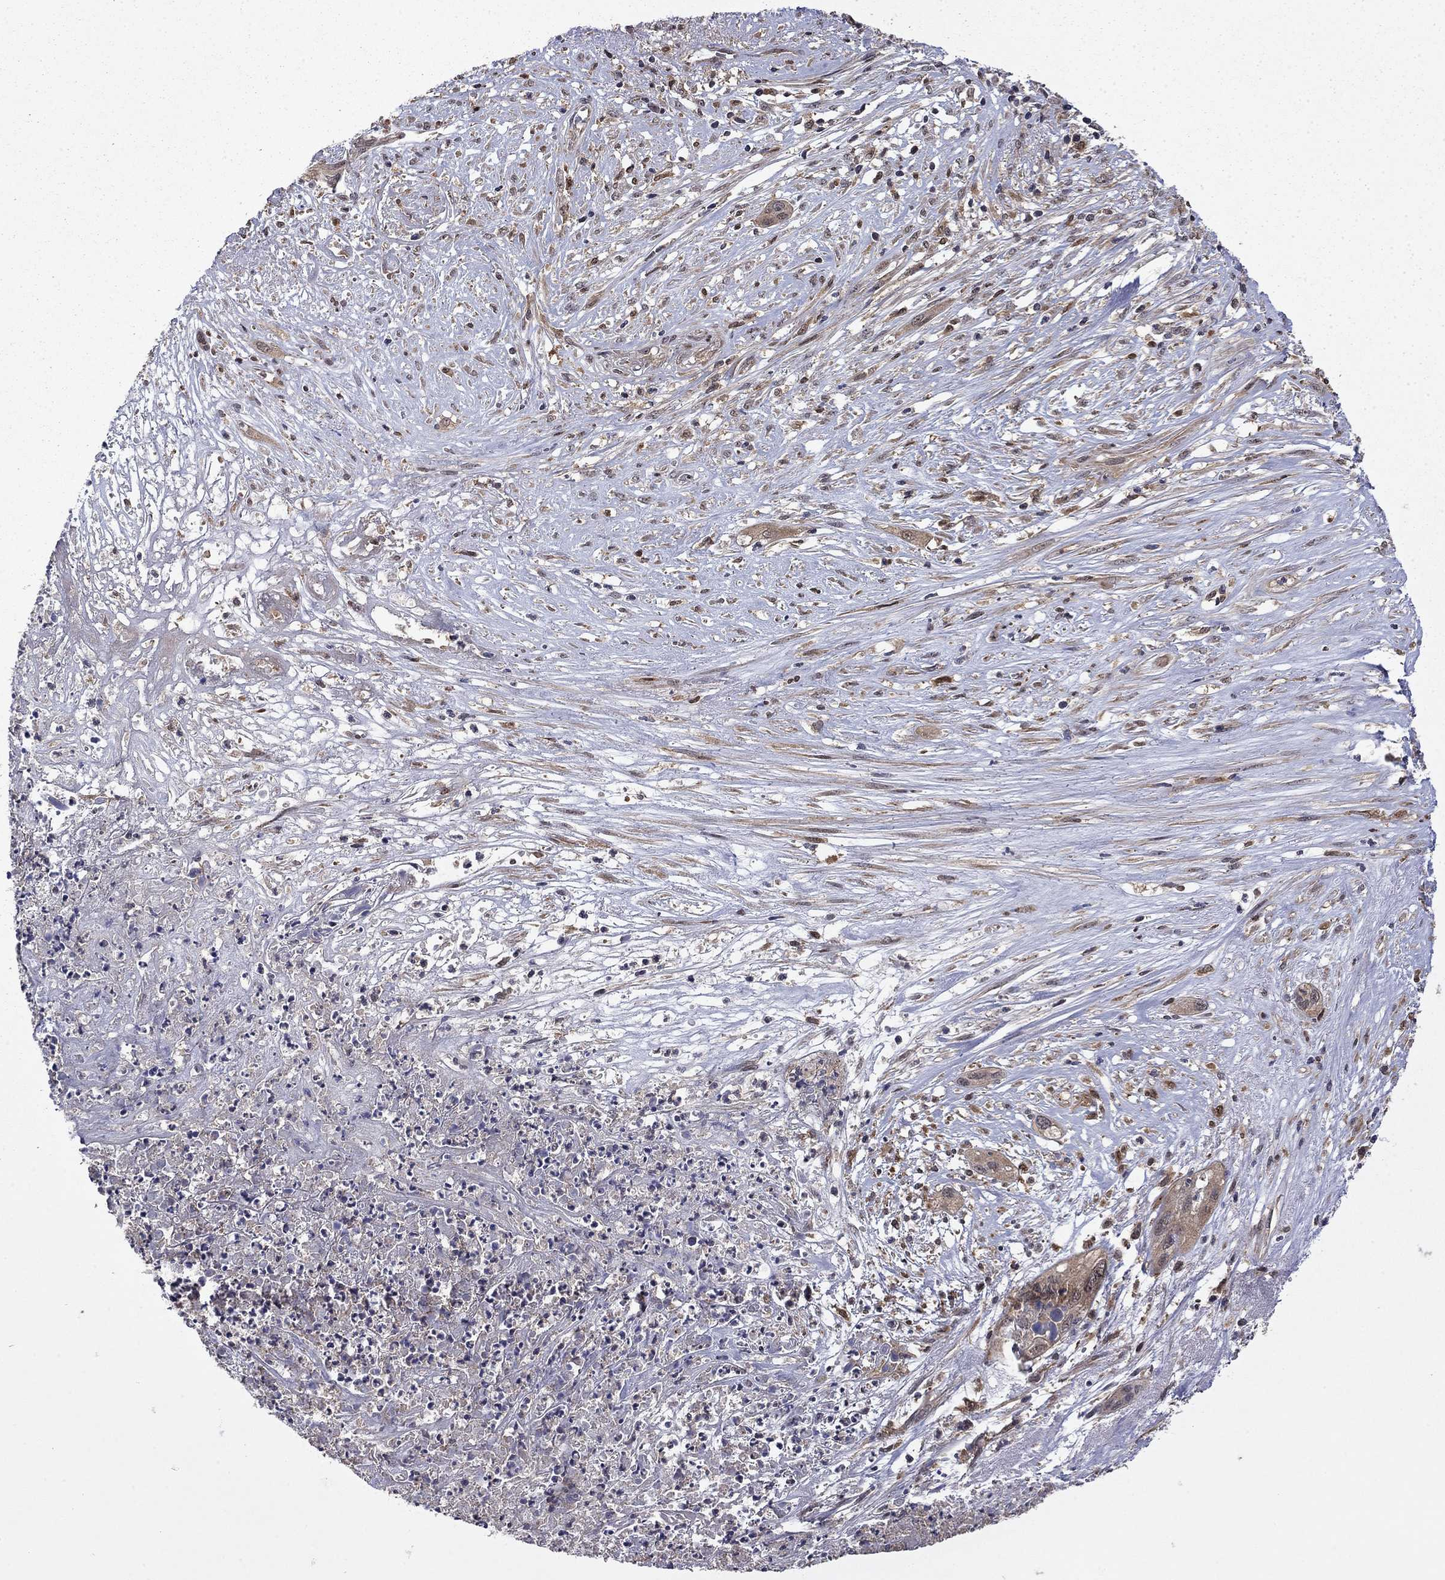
{"staining": {"intensity": "weak", "quantity": "25%-75%", "location": "cytoplasmic/membranous"}, "tissue": "cervical cancer", "cell_type": "Tumor cells", "image_type": "cancer", "snomed": [{"axis": "morphology", "description": "Squamous cell carcinoma, NOS"}, {"axis": "topography", "description": "Cervix"}], "caption": "Protein positivity by IHC exhibits weak cytoplasmic/membranous expression in approximately 25%-75% of tumor cells in squamous cell carcinoma (cervical).", "gene": "TPMT", "patient": {"sex": "female", "age": 57}}